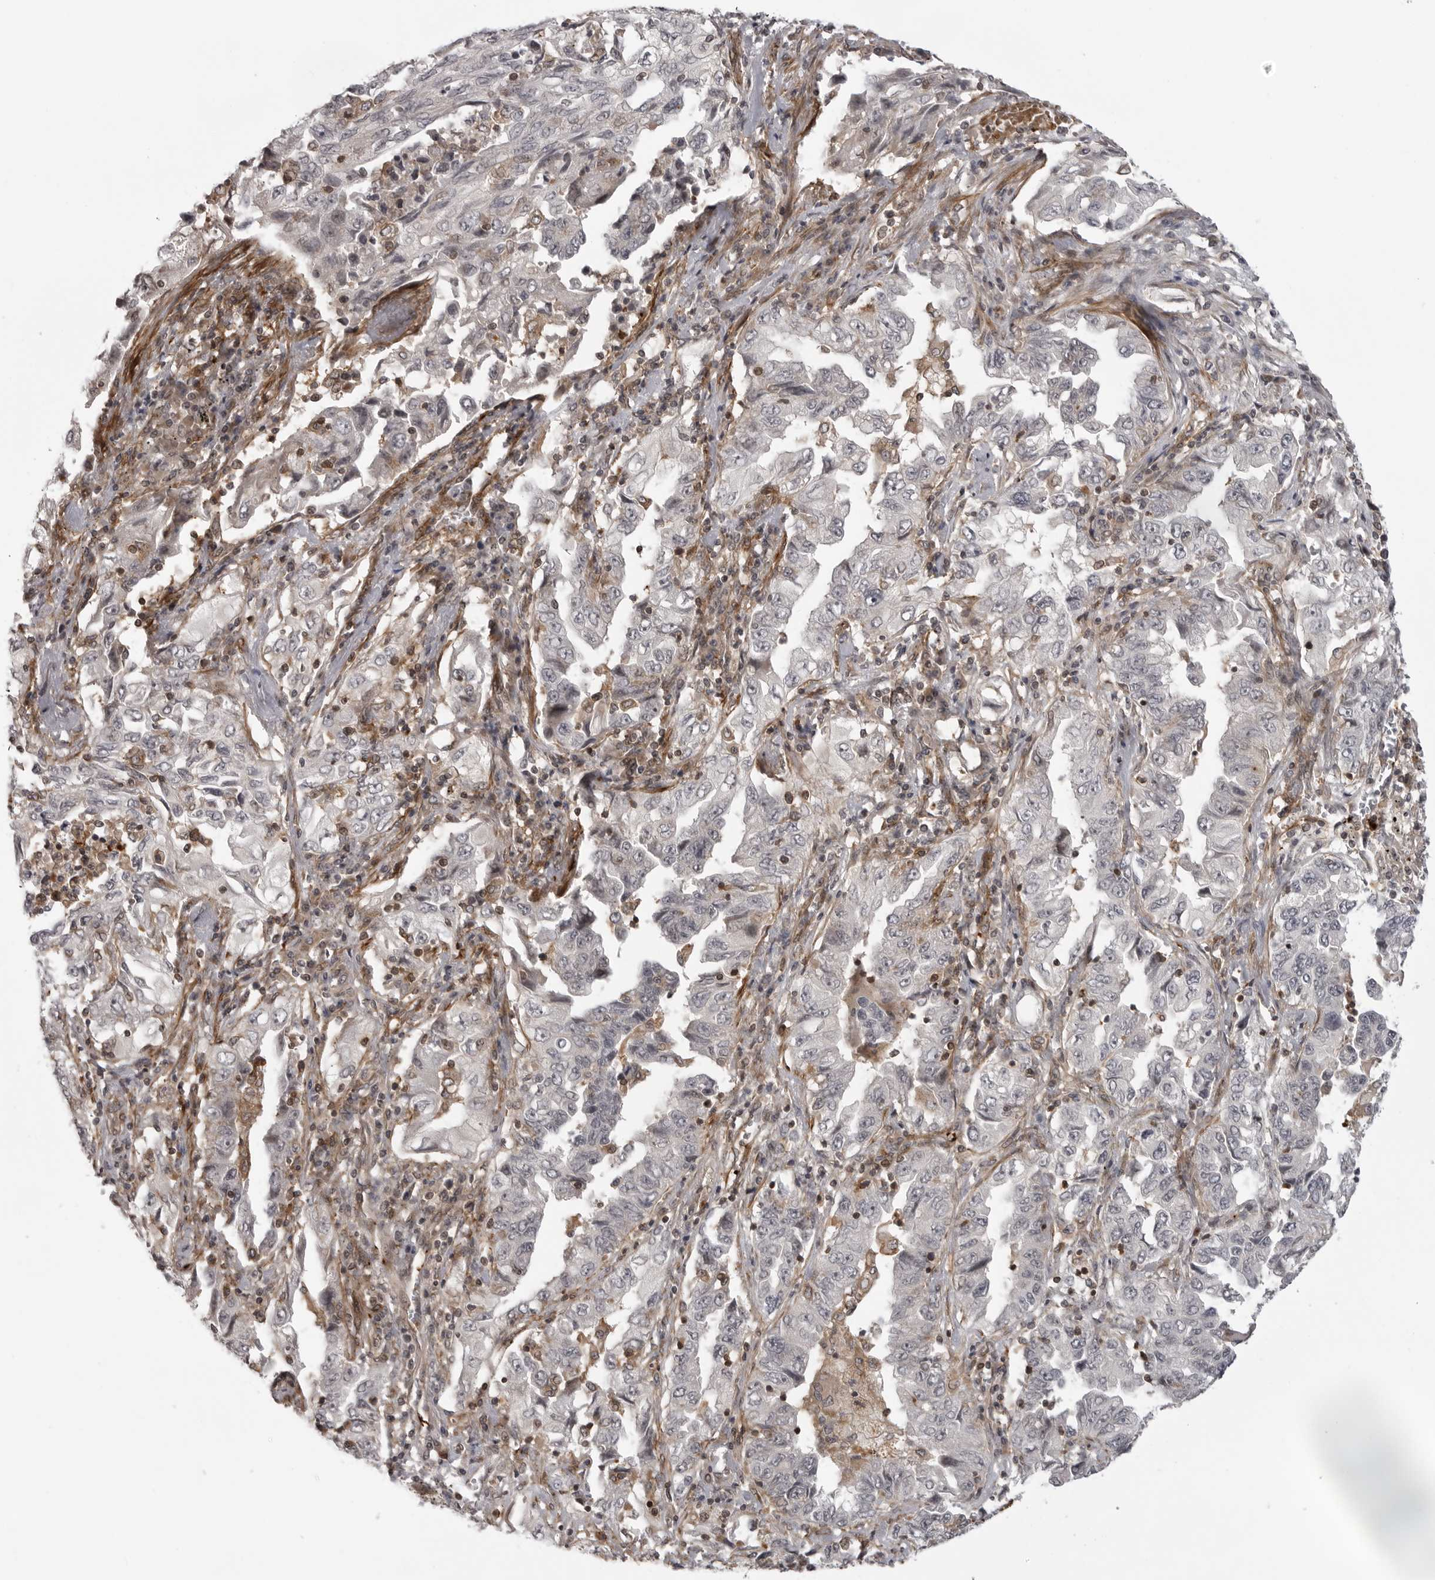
{"staining": {"intensity": "negative", "quantity": "none", "location": "none"}, "tissue": "lung cancer", "cell_type": "Tumor cells", "image_type": "cancer", "snomed": [{"axis": "morphology", "description": "Adenocarcinoma, NOS"}, {"axis": "topography", "description": "Lung"}], "caption": "Tumor cells show no significant staining in lung cancer.", "gene": "TUT4", "patient": {"sex": "female", "age": 51}}